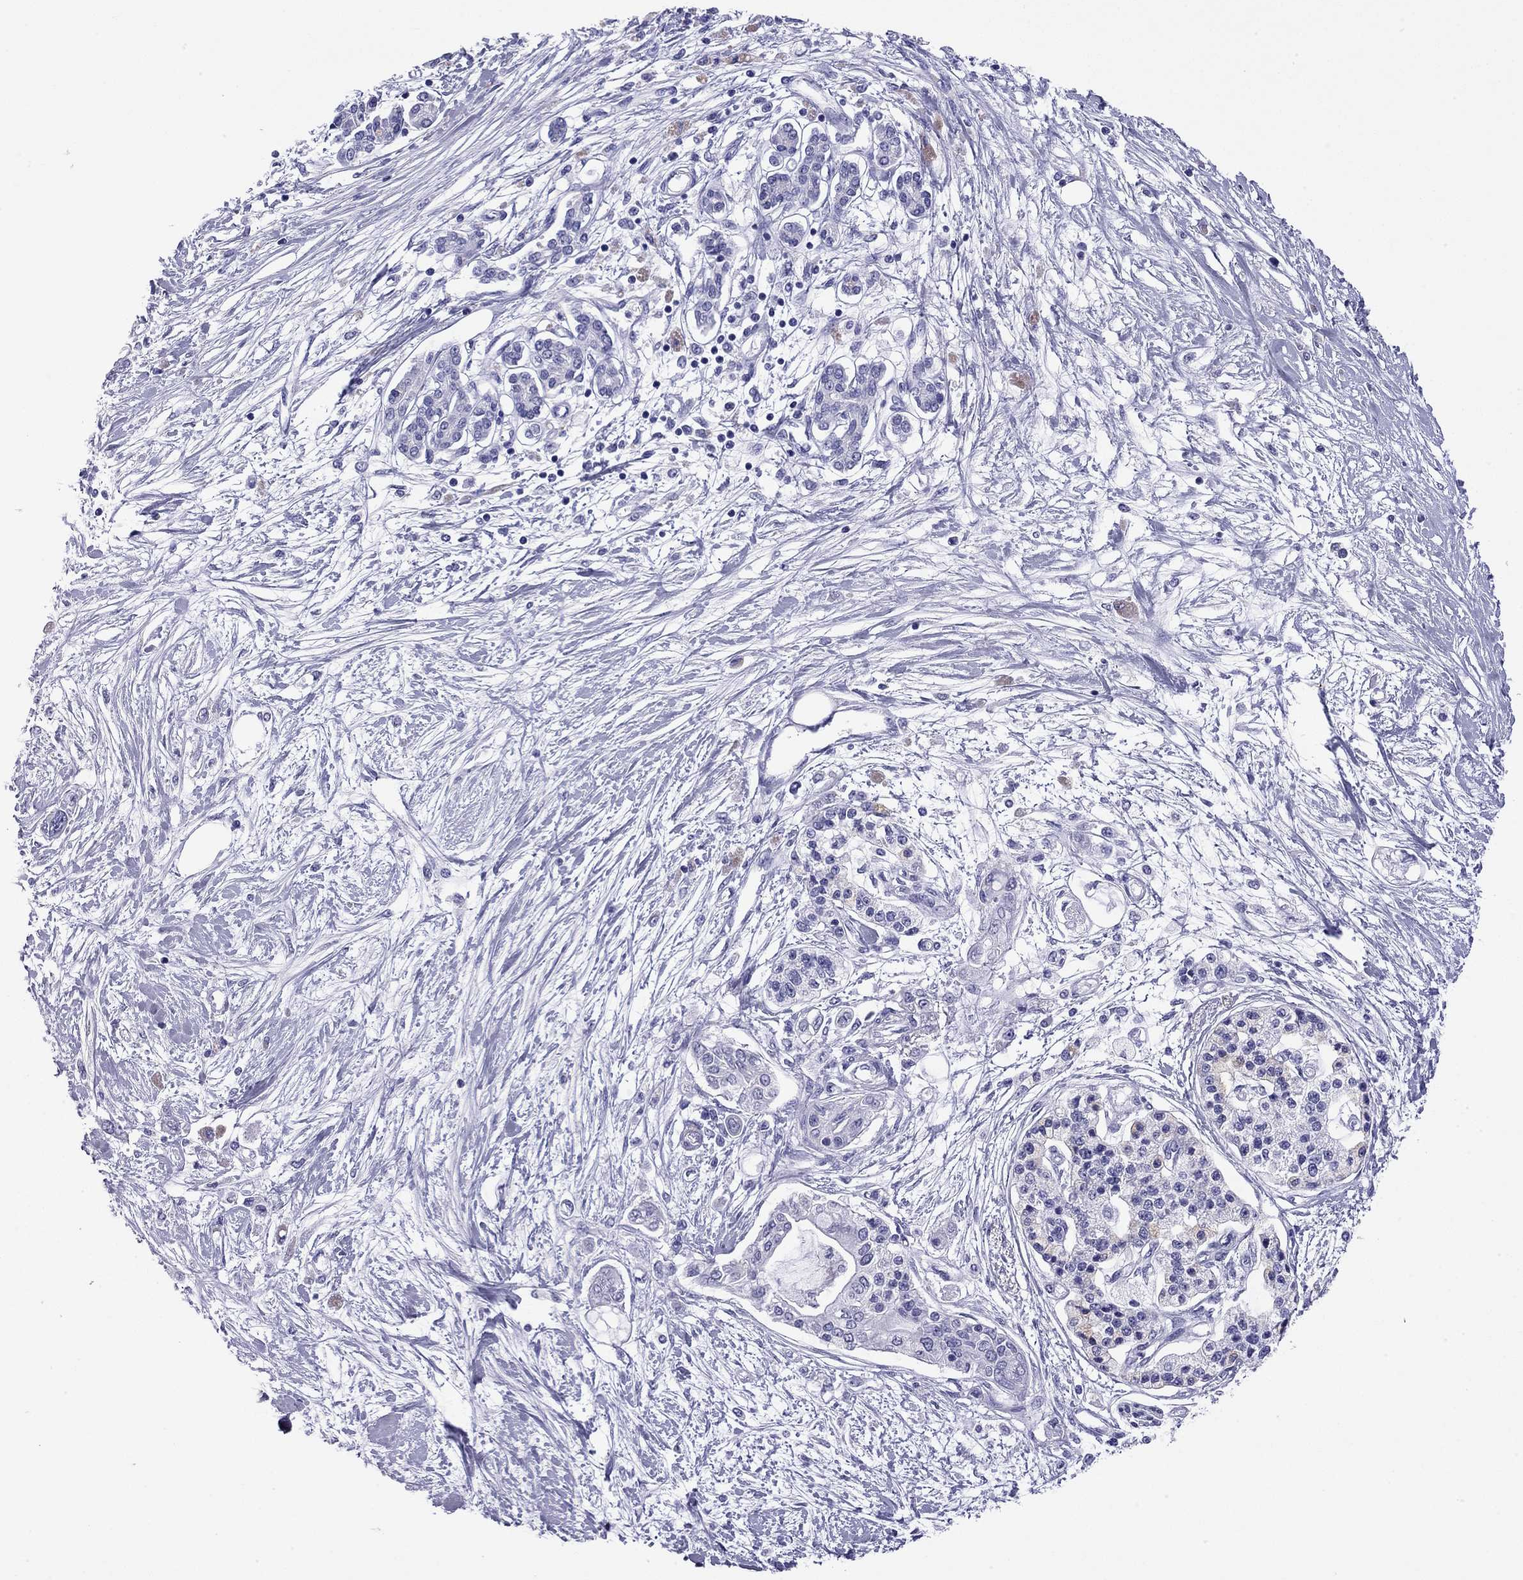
{"staining": {"intensity": "negative", "quantity": "none", "location": "none"}, "tissue": "pancreatic cancer", "cell_type": "Tumor cells", "image_type": "cancer", "snomed": [{"axis": "morphology", "description": "Adenocarcinoma, NOS"}, {"axis": "topography", "description": "Pancreas"}], "caption": "DAB immunohistochemical staining of pancreatic adenocarcinoma exhibits no significant positivity in tumor cells. The staining is performed using DAB brown chromogen with nuclei counter-stained in using hematoxylin.", "gene": "ODF4", "patient": {"sex": "female", "age": 77}}